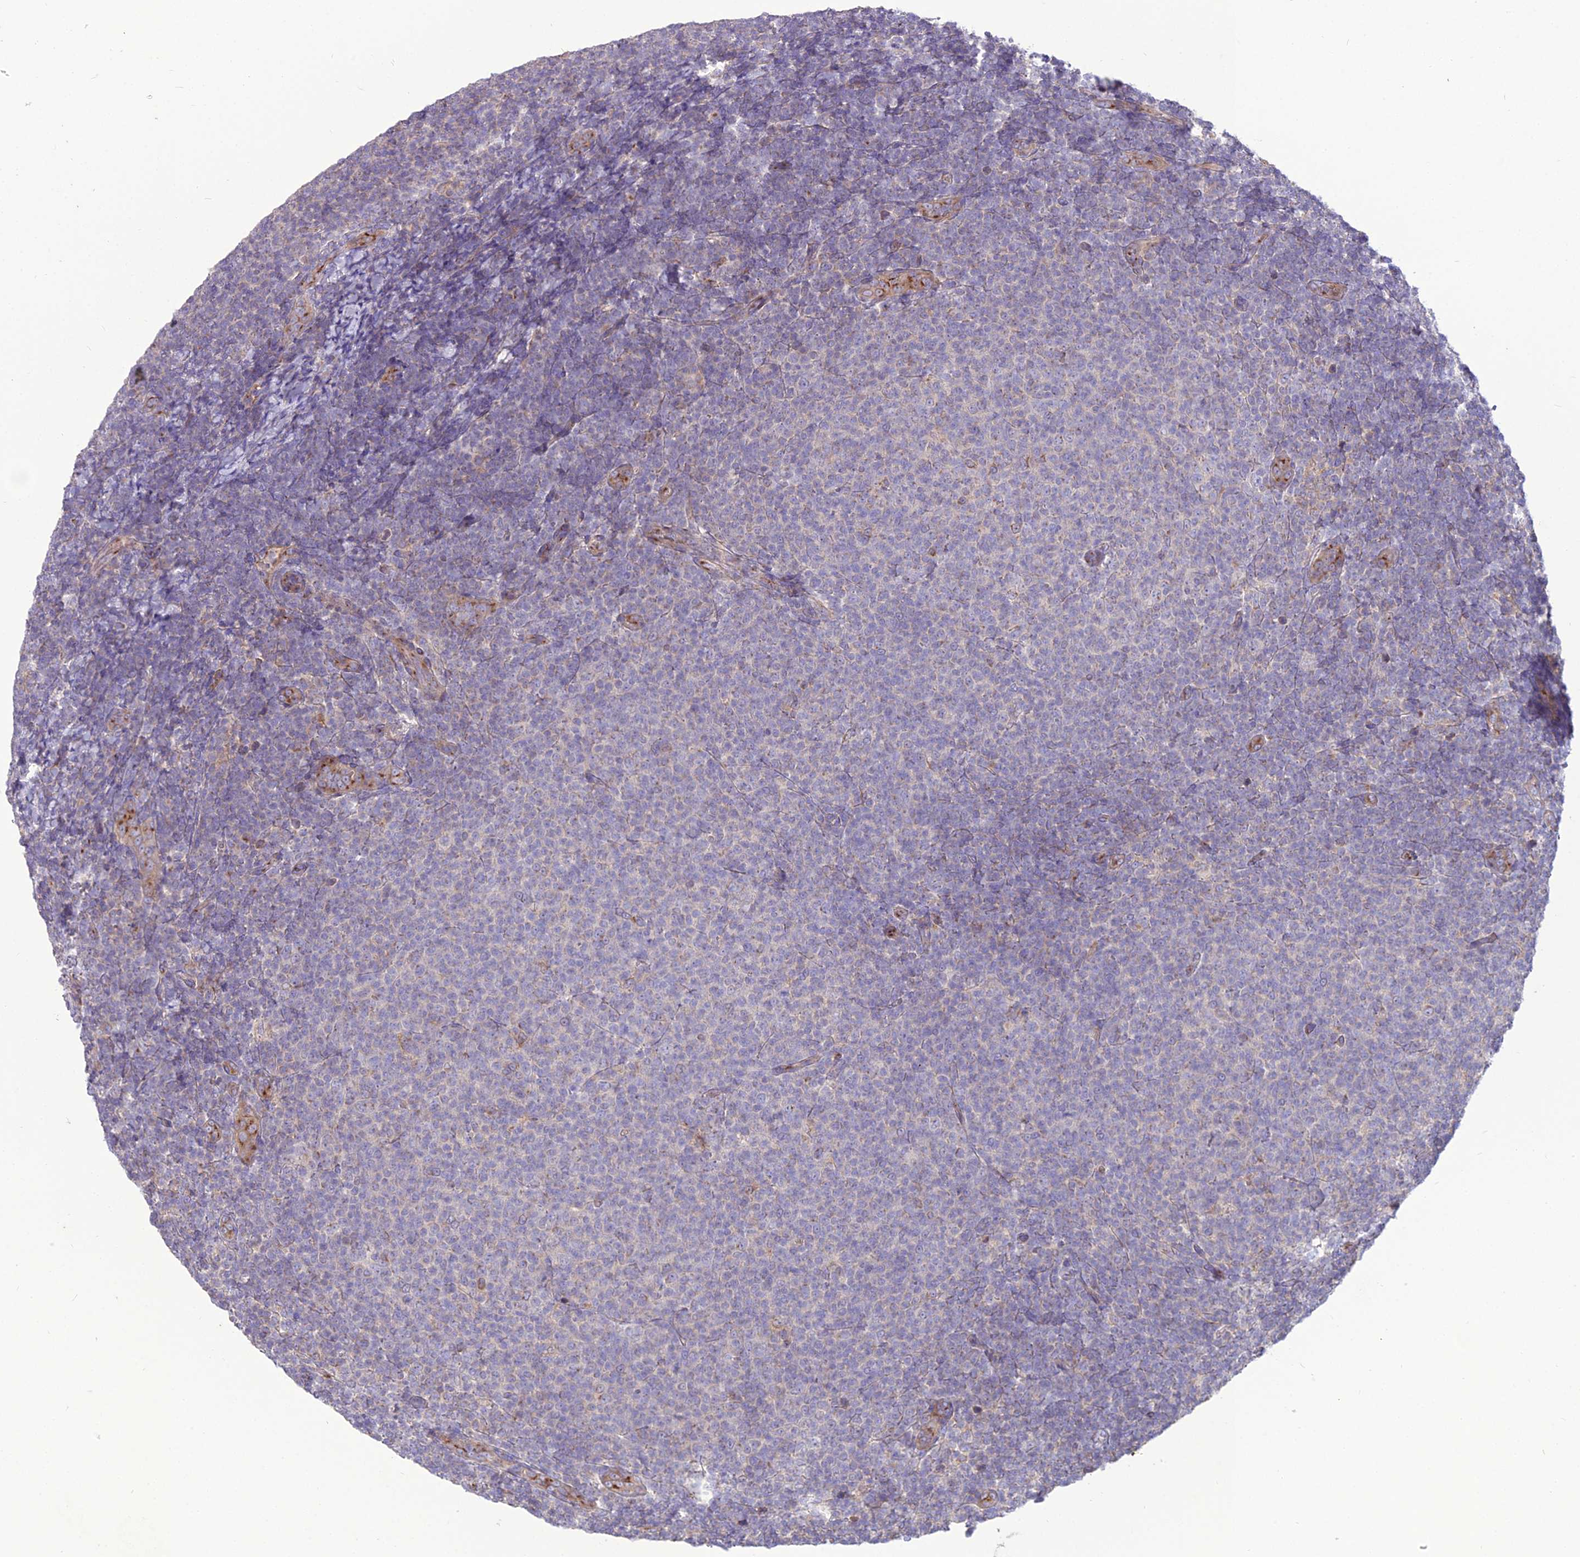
{"staining": {"intensity": "negative", "quantity": "none", "location": "none"}, "tissue": "lymphoma", "cell_type": "Tumor cells", "image_type": "cancer", "snomed": [{"axis": "morphology", "description": "Malignant lymphoma, non-Hodgkin's type, Low grade"}, {"axis": "topography", "description": "Lymph node"}], "caption": "DAB immunohistochemical staining of lymphoma displays no significant positivity in tumor cells. (Brightfield microscopy of DAB immunohistochemistry at high magnification).", "gene": "SPRYD7", "patient": {"sex": "male", "age": 66}}